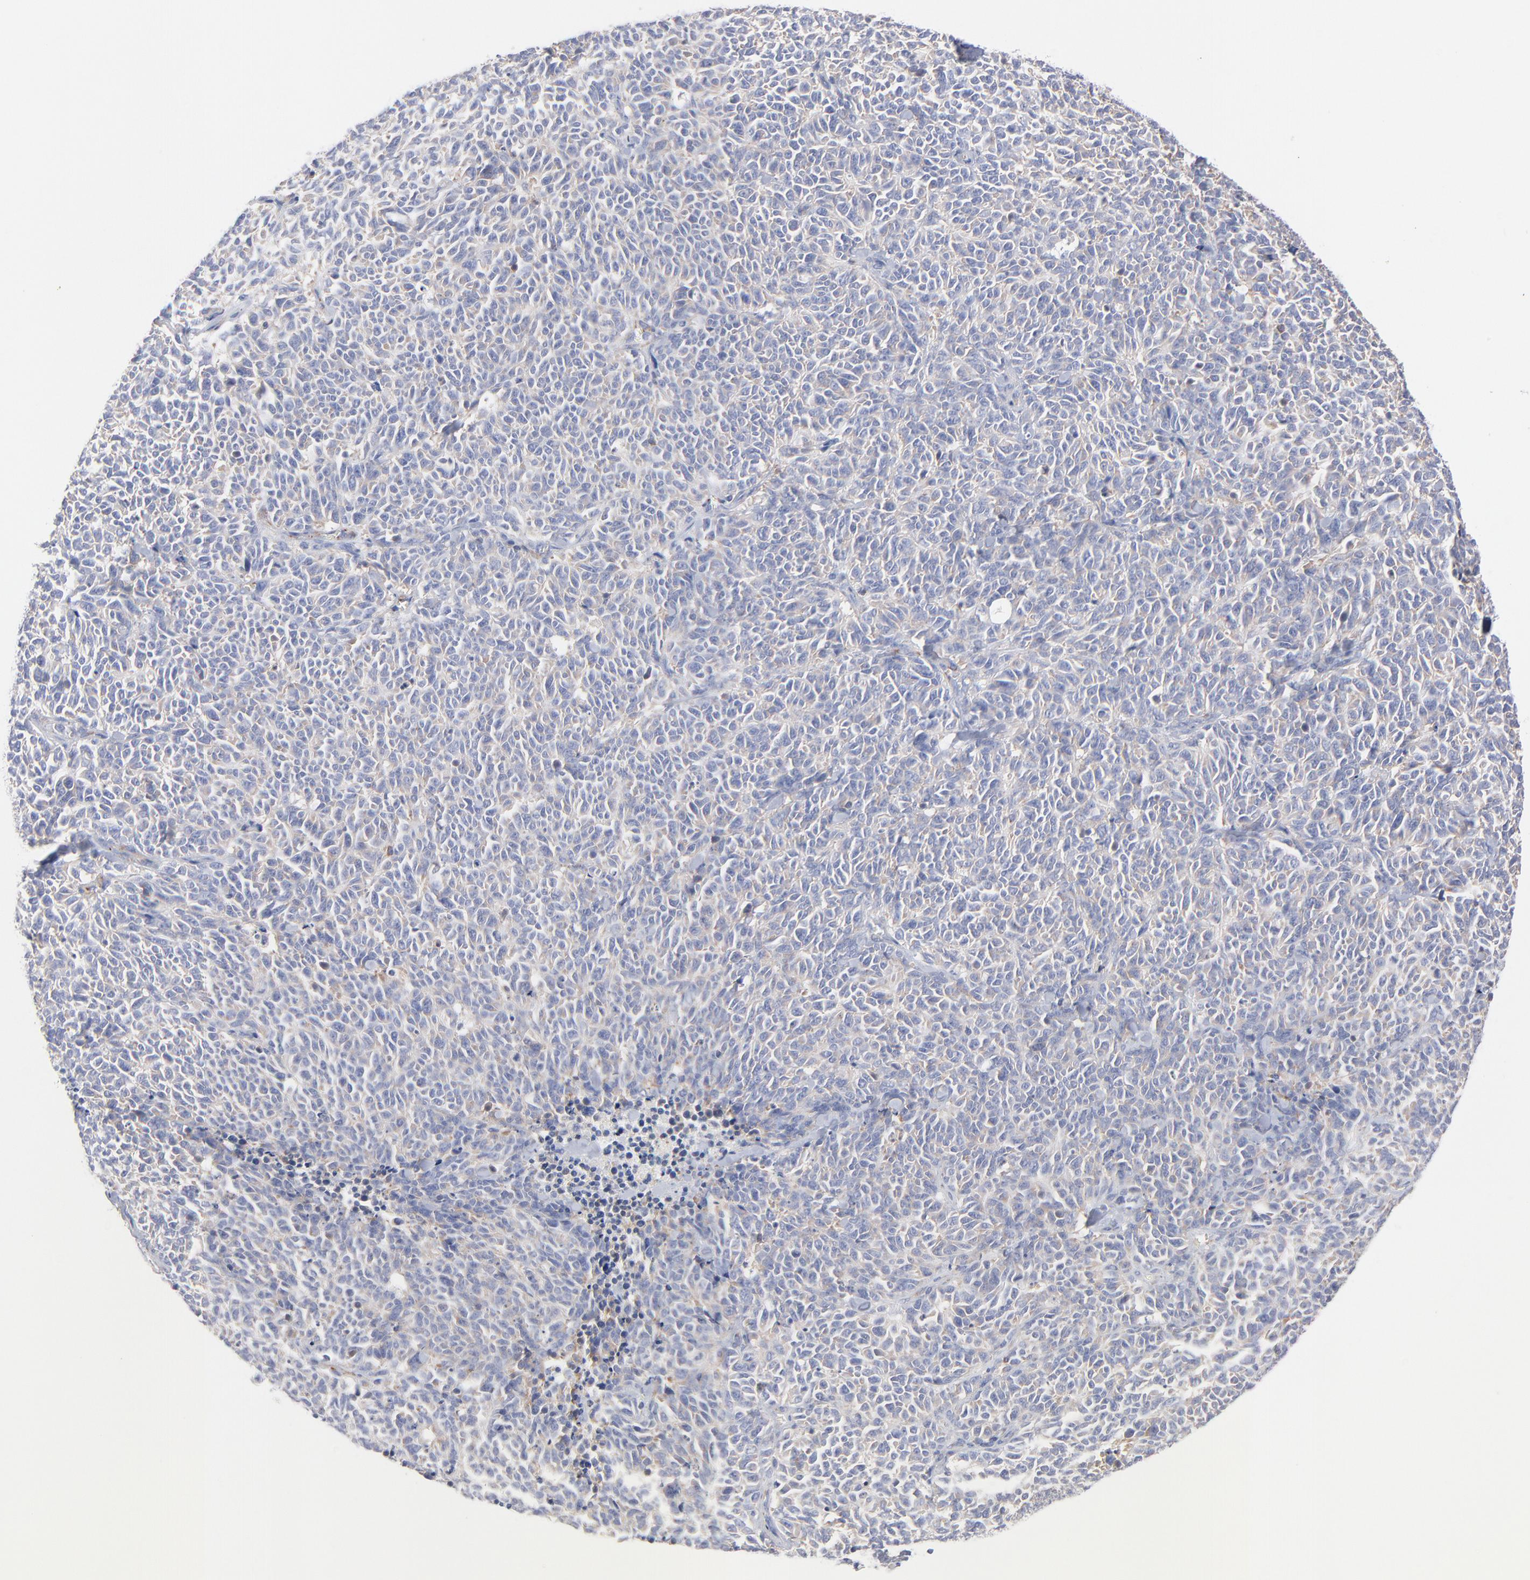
{"staining": {"intensity": "negative", "quantity": "none", "location": "none"}, "tissue": "lung cancer", "cell_type": "Tumor cells", "image_type": "cancer", "snomed": [{"axis": "morphology", "description": "Neoplasm, malignant, NOS"}, {"axis": "topography", "description": "Lung"}], "caption": "This is an immunohistochemistry image of human lung malignant neoplasm. There is no staining in tumor cells.", "gene": "SEPTIN6", "patient": {"sex": "female", "age": 58}}